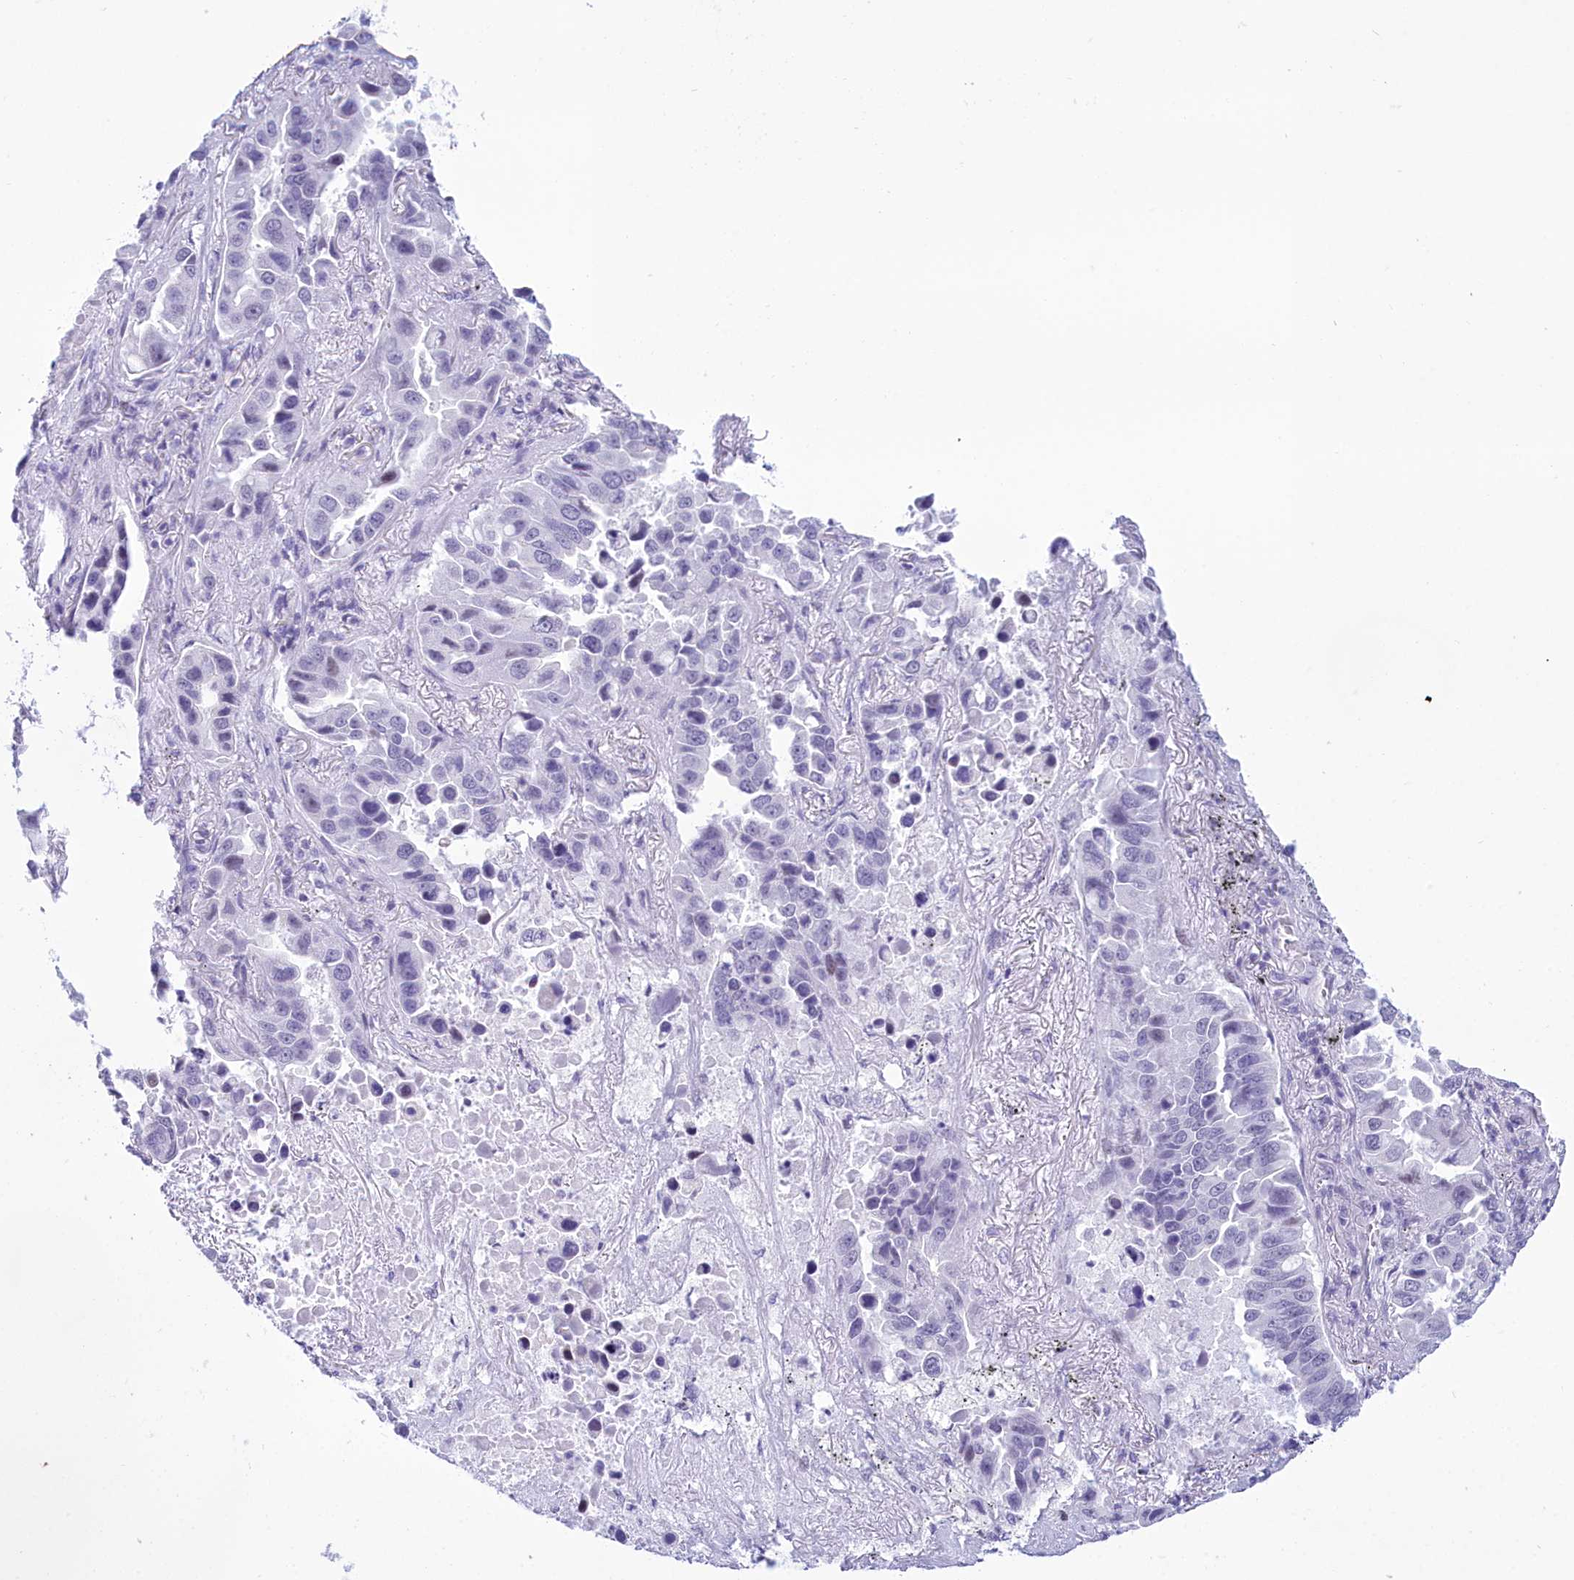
{"staining": {"intensity": "negative", "quantity": "none", "location": "none"}, "tissue": "lung cancer", "cell_type": "Tumor cells", "image_type": "cancer", "snomed": [{"axis": "morphology", "description": "Adenocarcinoma, NOS"}, {"axis": "topography", "description": "Lung"}], "caption": "High magnification brightfield microscopy of lung cancer (adenocarcinoma) stained with DAB (3,3'-diaminobenzidine) (brown) and counterstained with hematoxylin (blue): tumor cells show no significant expression.", "gene": "SNX20", "patient": {"sex": "male", "age": 64}}